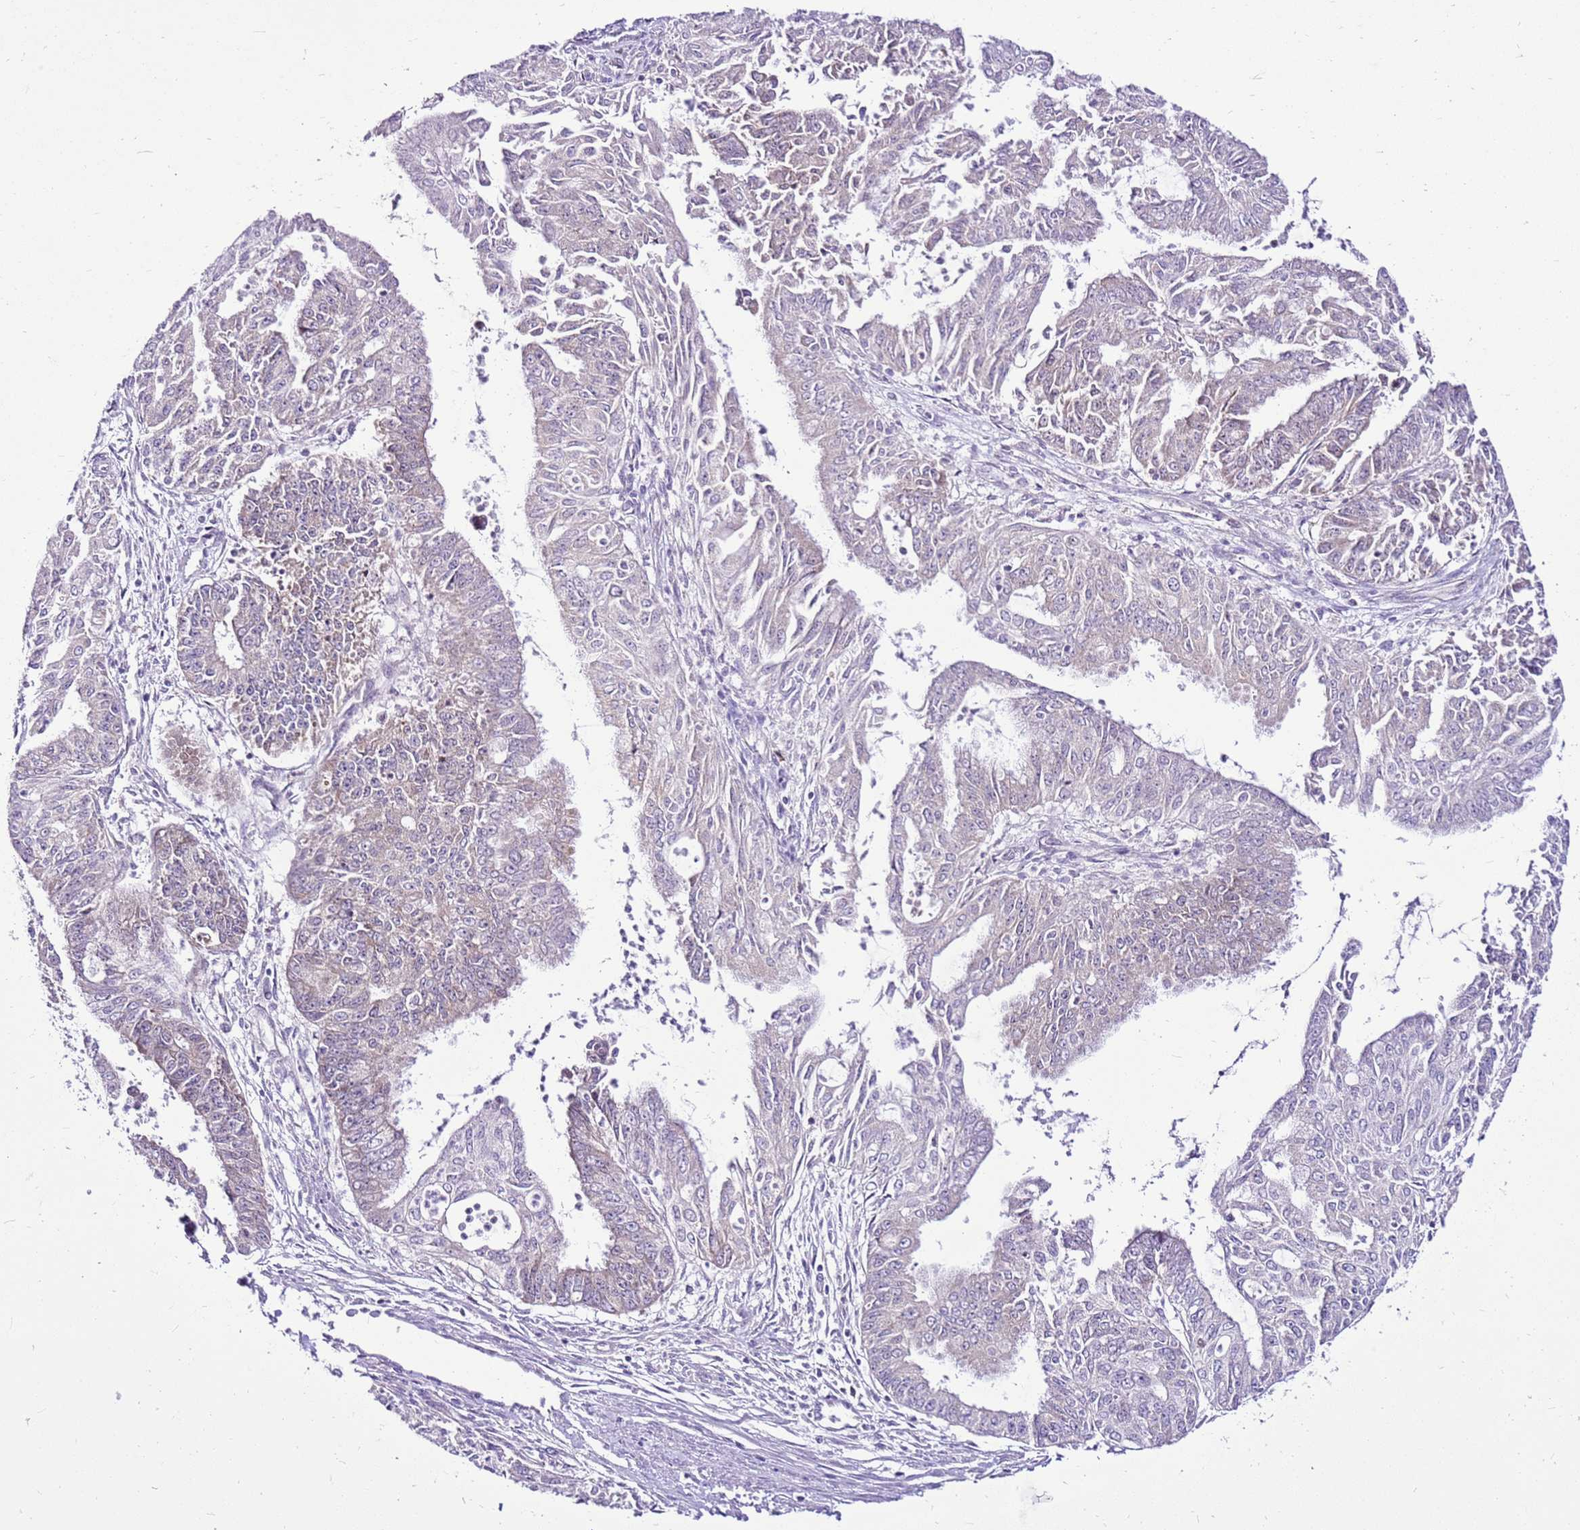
{"staining": {"intensity": "negative", "quantity": "none", "location": "none"}, "tissue": "endometrial cancer", "cell_type": "Tumor cells", "image_type": "cancer", "snomed": [{"axis": "morphology", "description": "Adenocarcinoma, NOS"}, {"axis": "topography", "description": "Endometrium"}], "caption": "This image is of endometrial adenocarcinoma stained with immunohistochemistry to label a protein in brown with the nuclei are counter-stained blue. There is no staining in tumor cells.", "gene": "MRPL36", "patient": {"sex": "female", "age": 73}}